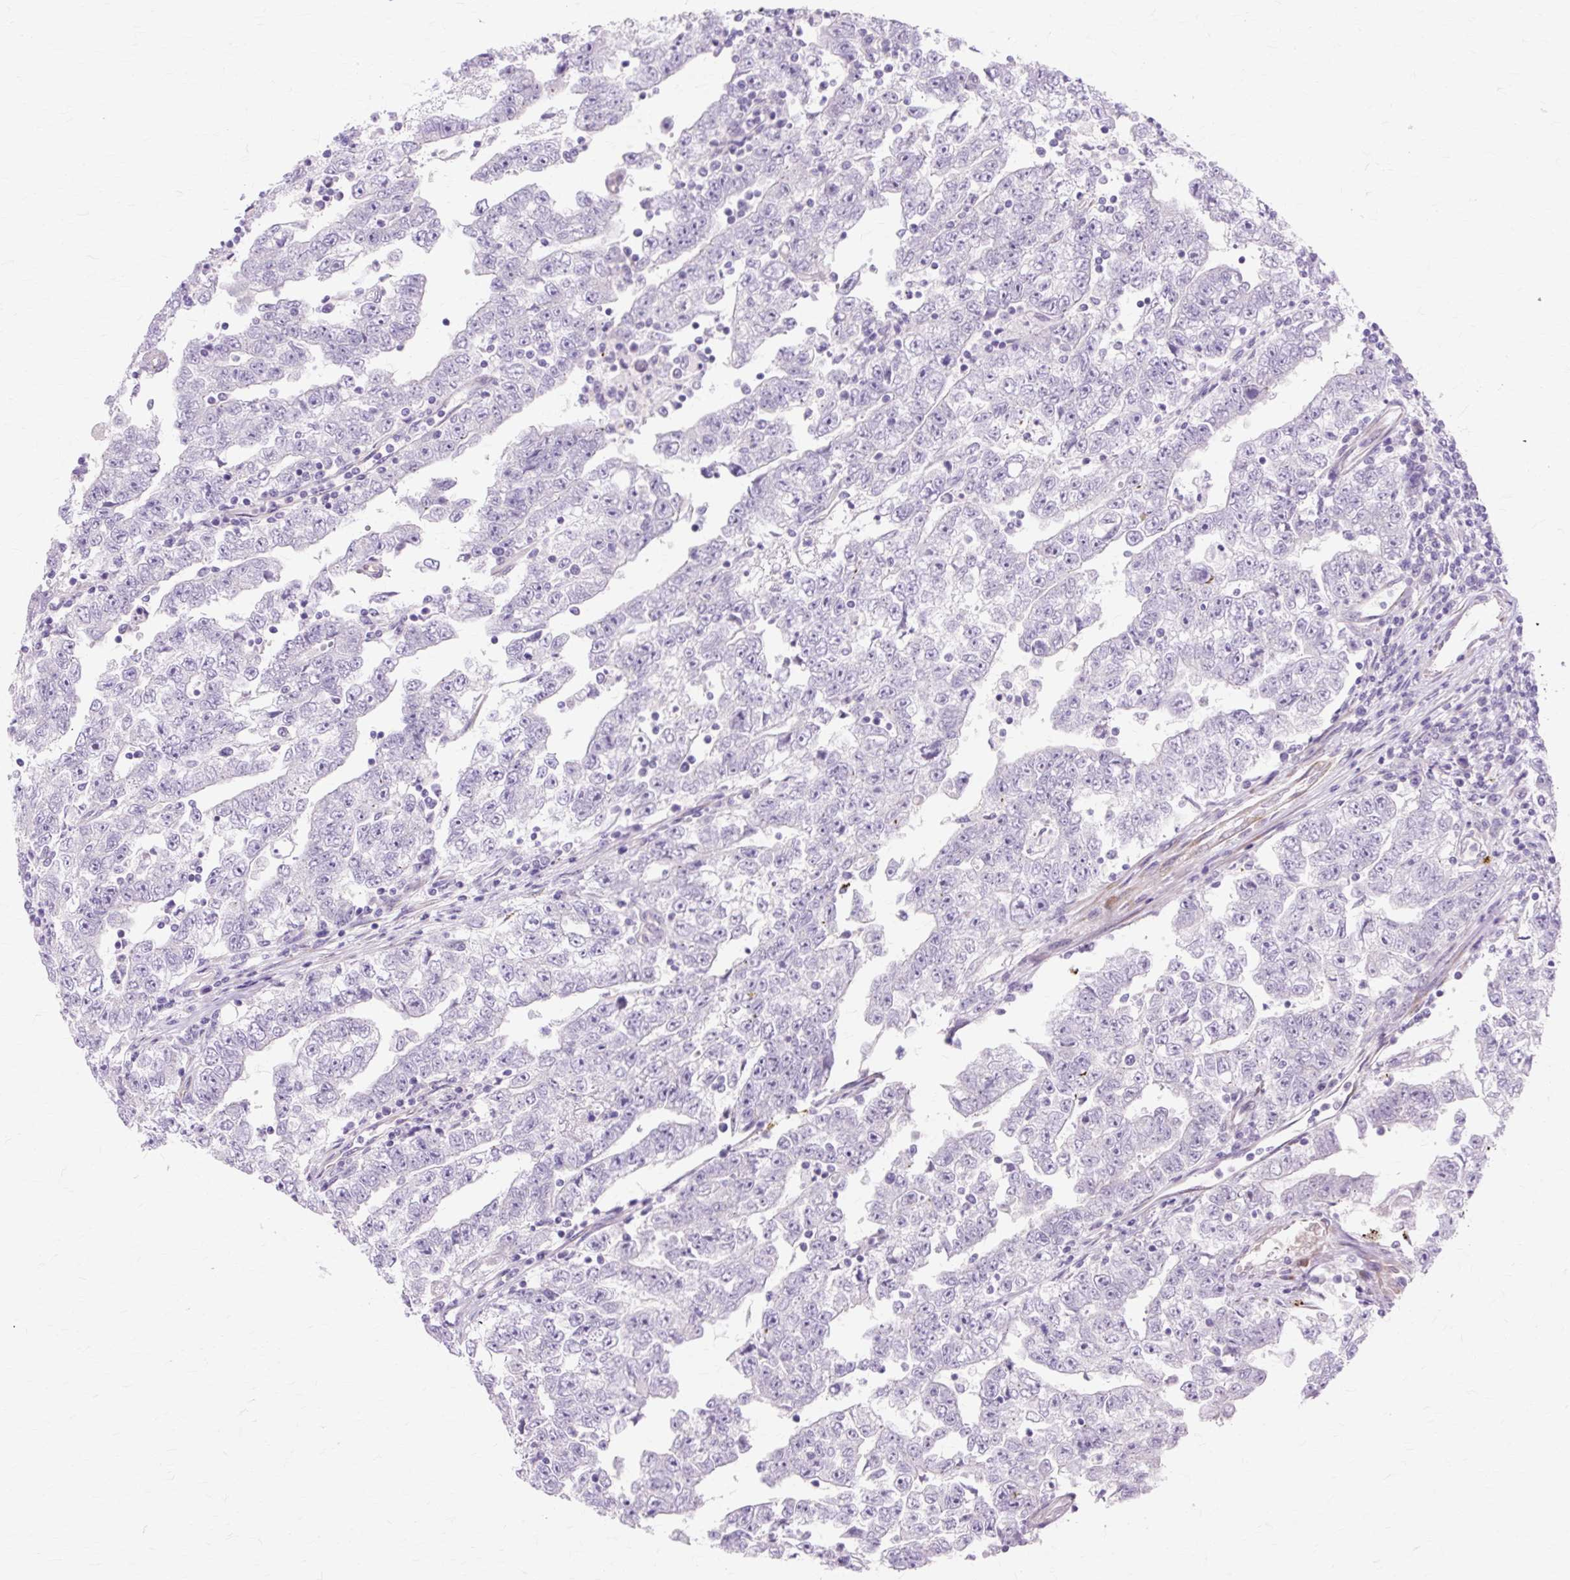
{"staining": {"intensity": "negative", "quantity": "none", "location": "none"}, "tissue": "testis cancer", "cell_type": "Tumor cells", "image_type": "cancer", "snomed": [{"axis": "morphology", "description": "Carcinoma, Embryonal, NOS"}, {"axis": "topography", "description": "Testis"}], "caption": "An immunohistochemistry (IHC) image of embryonal carcinoma (testis) is shown. There is no staining in tumor cells of embryonal carcinoma (testis). Brightfield microscopy of immunohistochemistry (IHC) stained with DAB (brown) and hematoxylin (blue), captured at high magnification.", "gene": "ZNF35", "patient": {"sex": "male", "age": 25}}